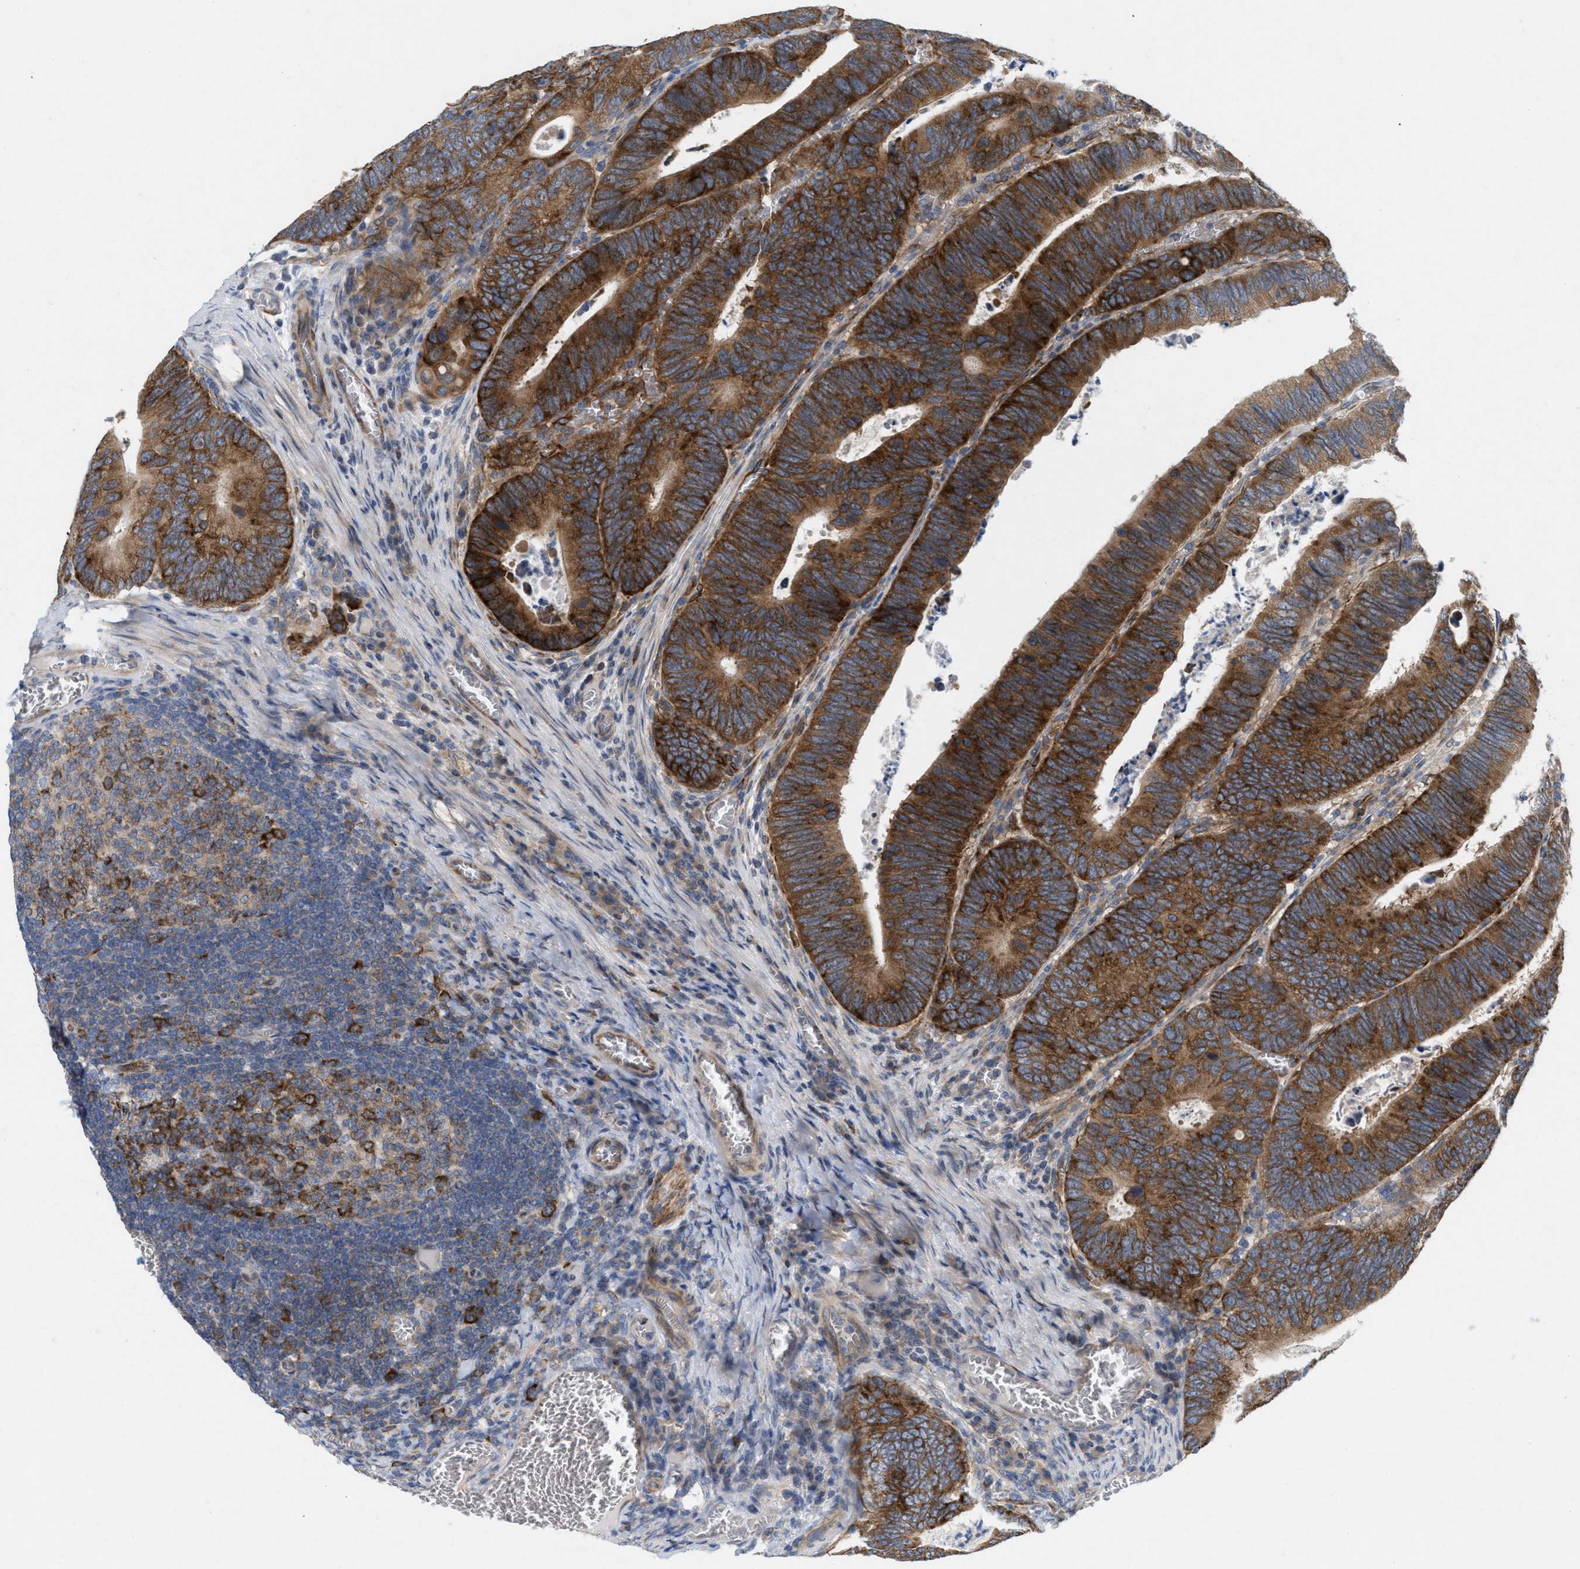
{"staining": {"intensity": "strong", "quantity": ">75%", "location": "cytoplasmic/membranous"}, "tissue": "colorectal cancer", "cell_type": "Tumor cells", "image_type": "cancer", "snomed": [{"axis": "morphology", "description": "Inflammation, NOS"}, {"axis": "morphology", "description": "Adenocarcinoma, NOS"}, {"axis": "topography", "description": "Colon"}], "caption": "A high-resolution histopathology image shows IHC staining of adenocarcinoma (colorectal), which reveals strong cytoplasmic/membranous staining in about >75% of tumor cells.", "gene": "UBAP2", "patient": {"sex": "male", "age": 72}}